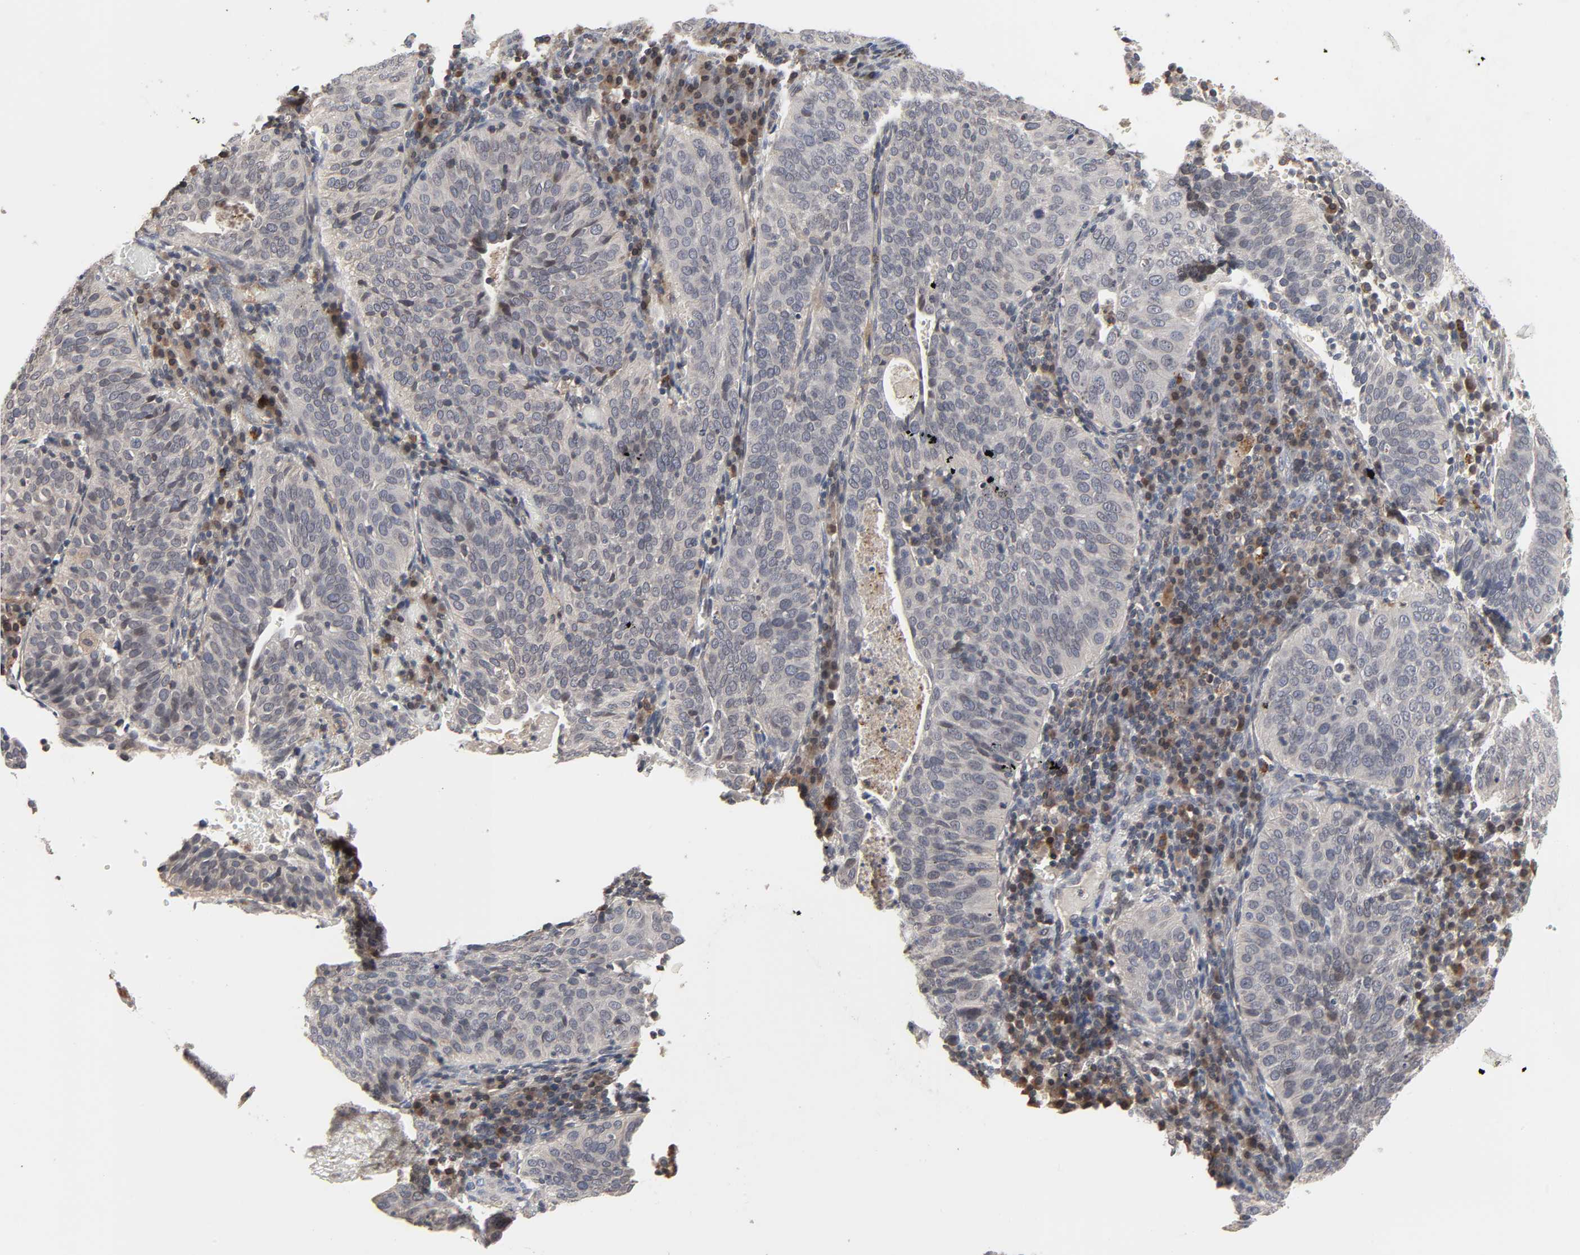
{"staining": {"intensity": "weak", "quantity": "<25%", "location": "cytoplasmic/membranous"}, "tissue": "cervical cancer", "cell_type": "Tumor cells", "image_type": "cancer", "snomed": [{"axis": "morphology", "description": "Squamous cell carcinoma, NOS"}, {"axis": "topography", "description": "Cervix"}], "caption": "The immunohistochemistry micrograph has no significant positivity in tumor cells of cervical squamous cell carcinoma tissue. Nuclei are stained in blue.", "gene": "CCDC175", "patient": {"sex": "female", "age": 39}}